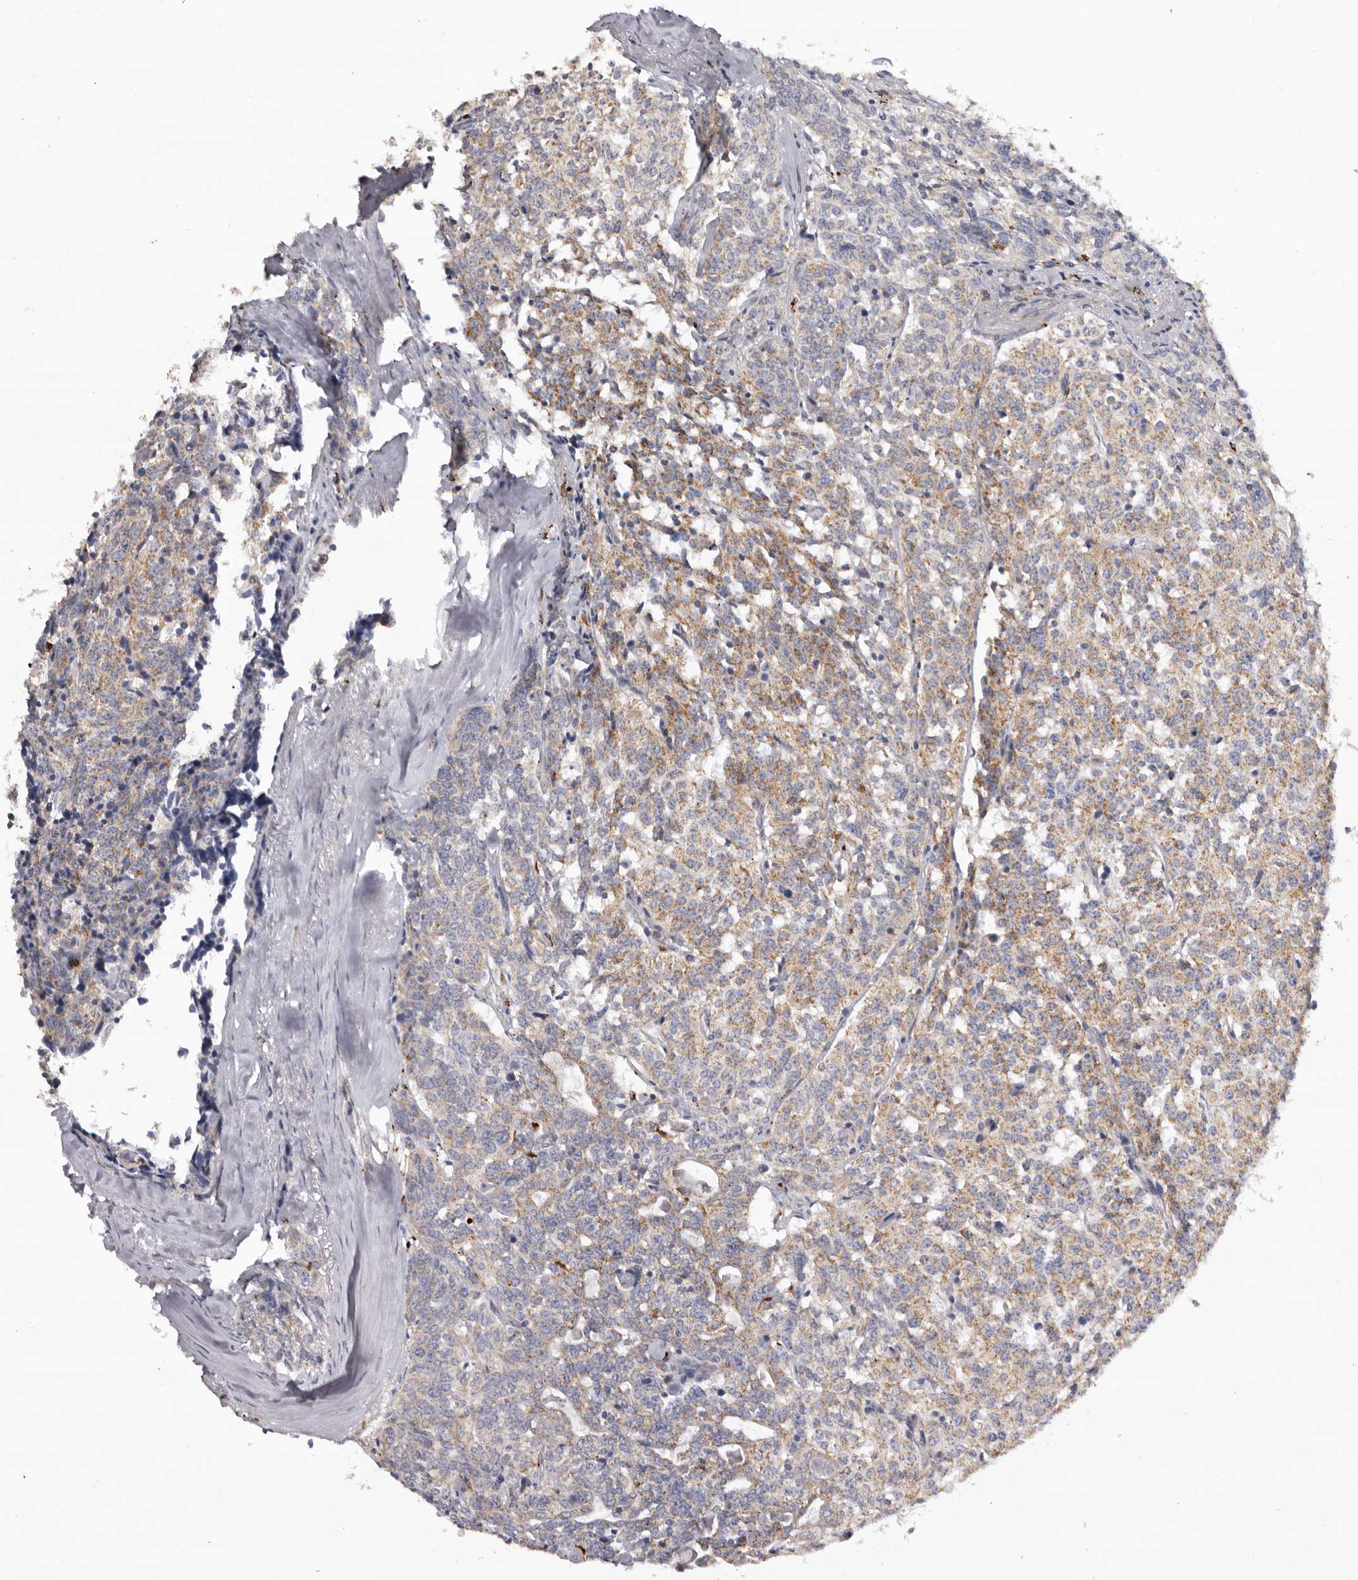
{"staining": {"intensity": "moderate", "quantity": ">75%", "location": "cytoplasmic/membranous"}, "tissue": "carcinoid", "cell_type": "Tumor cells", "image_type": "cancer", "snomed": [{"axis": "morphology", "description": "Carcinoid, malignant, NOS"}, {"axis": "topography", "description": "Lung"}], "caption": "The photomicrograph shows staining of carcinoid, revealing moderate cytoplasmic/membranous protein staining (brown color) within tumor cells.", "gene": "MECR", "patient": {"sex": "female", "age": 46}}